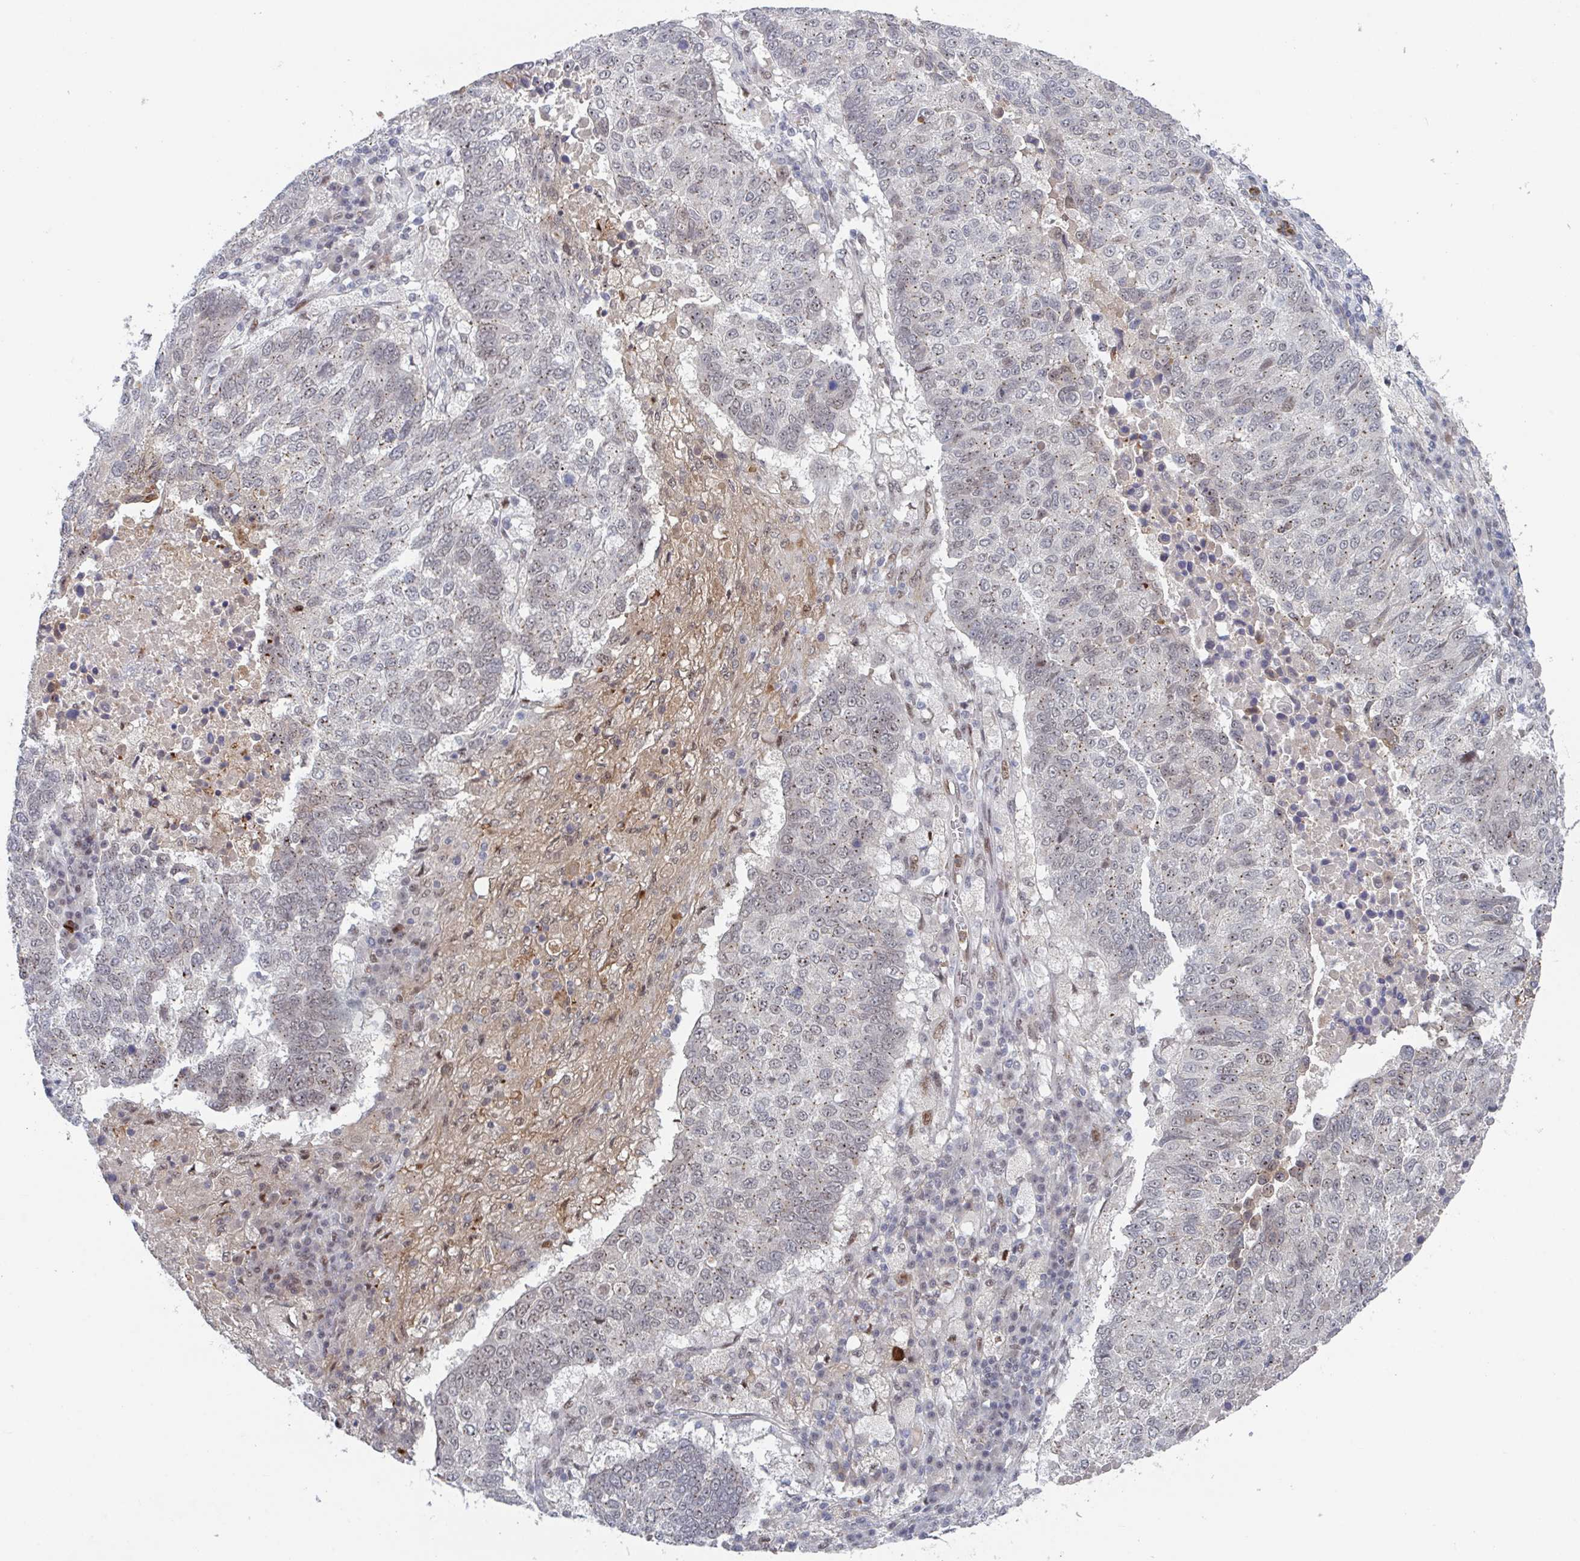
{"staining": {"intensity": "weak", "quantity": "<25%", "location": "nuclear"}, "tissue": "lung cancer", "cell_type": "Tumor cells", "image_type": "cancer", "snomed": [{"axis": "morphology", "description": "Squamous cell carcinoma, NOS"}, {"axis": "topography", "description": "Lung"}], "caption": "Tumor cells are negative for brown protein staining in lung cancer.", "gene": "RNF212", "patient": {"sex": "male", "age": 73}}